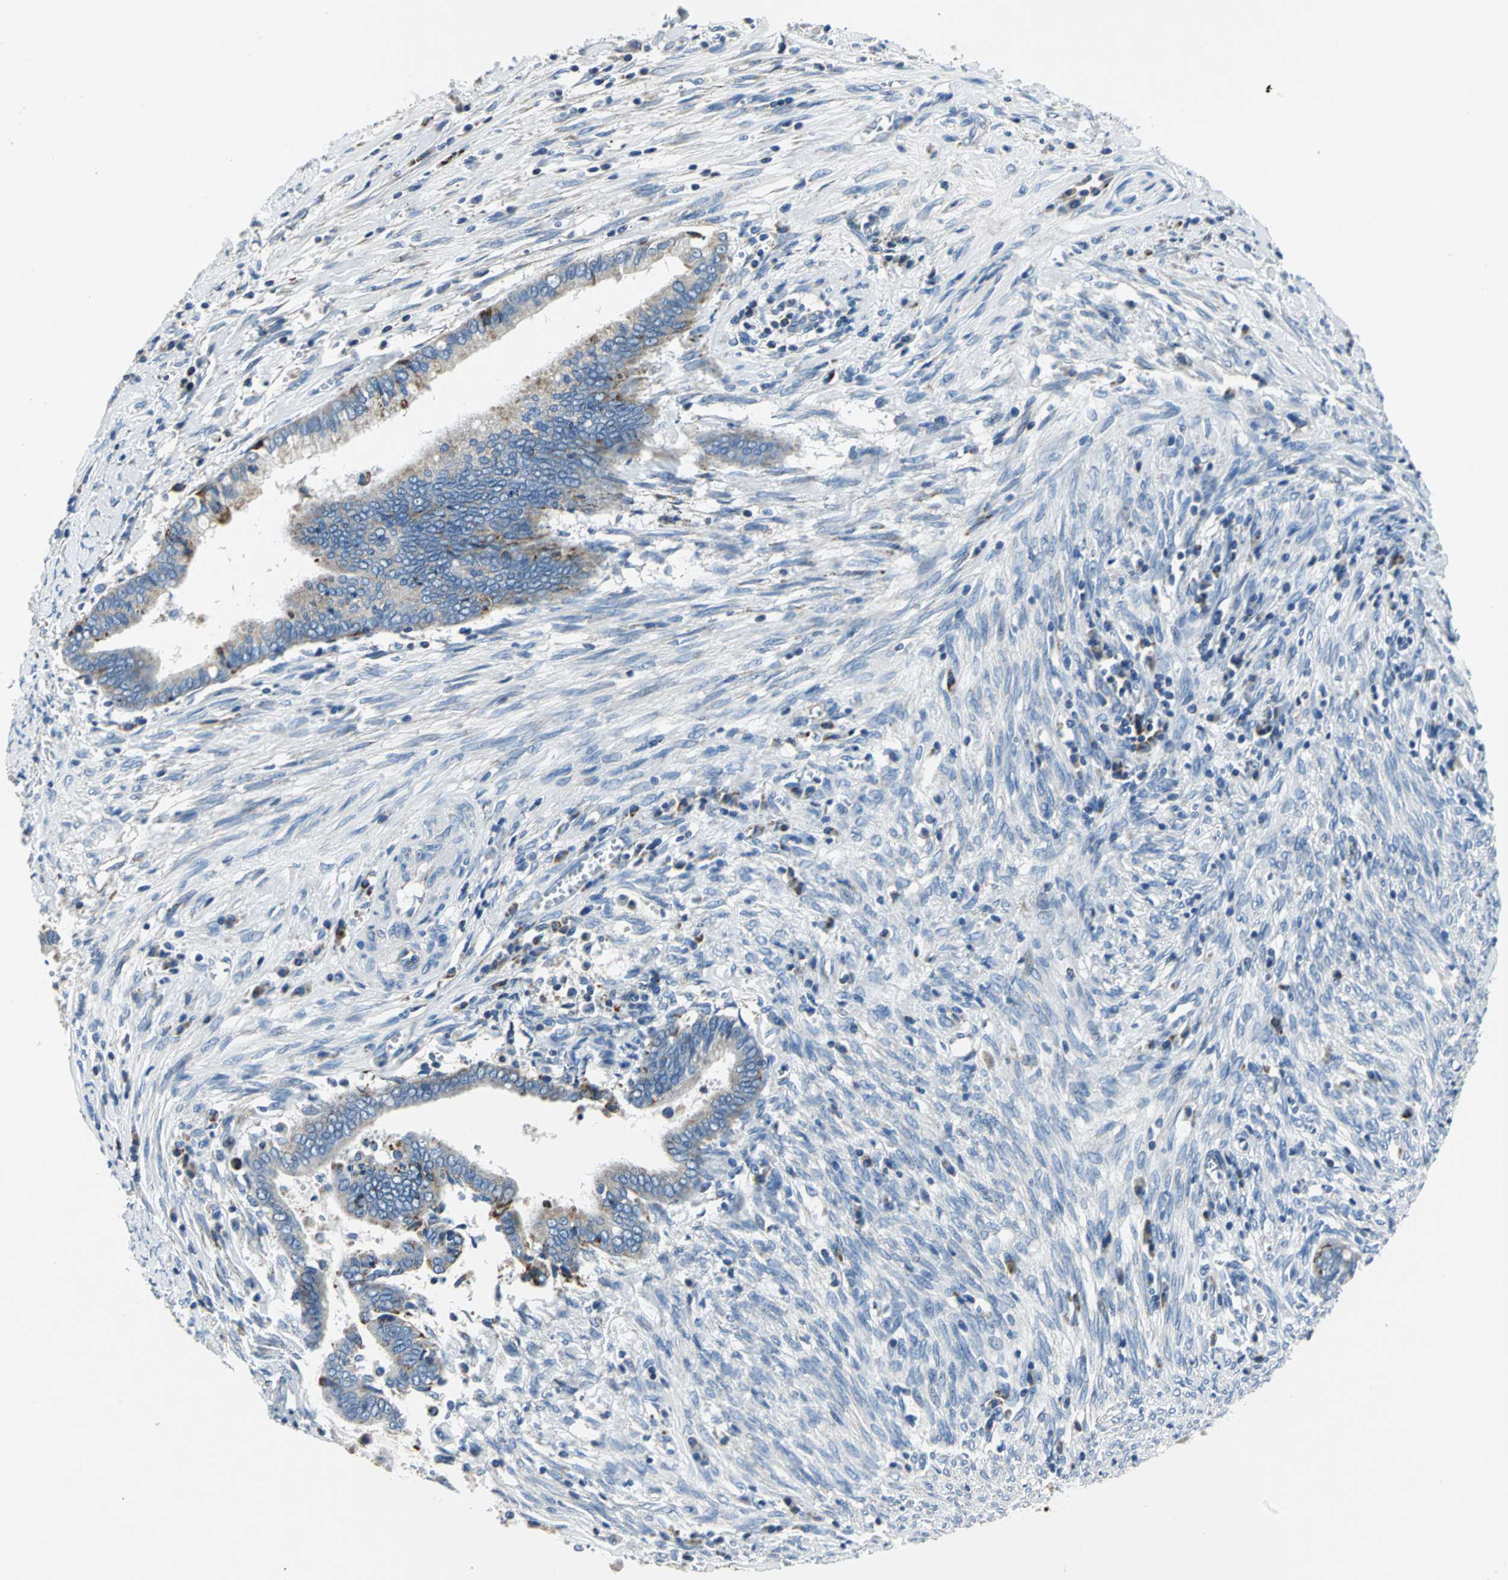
{"staining": {"intensity": "weak", "quantity": "25%-75%", "location": "cytoplasmic/membranous"}, "tissue": "cervical cancer", "cell_type": "Tumor cells", "image_type": "cancer", "snomed": [{"axis": "morphology", "description": "Adenocarcinoma, NOS"}, {"axis": "topography", "description": "Cervix"}], "caption": "The photomicrograph reveals staining of cervical adenocarcinoma, revealing weak cytoplasmic/membranous protein expression (brown color) within tumor cells.", "gene": "IFI6", "patient": {"sex": "female", "age": 44}}